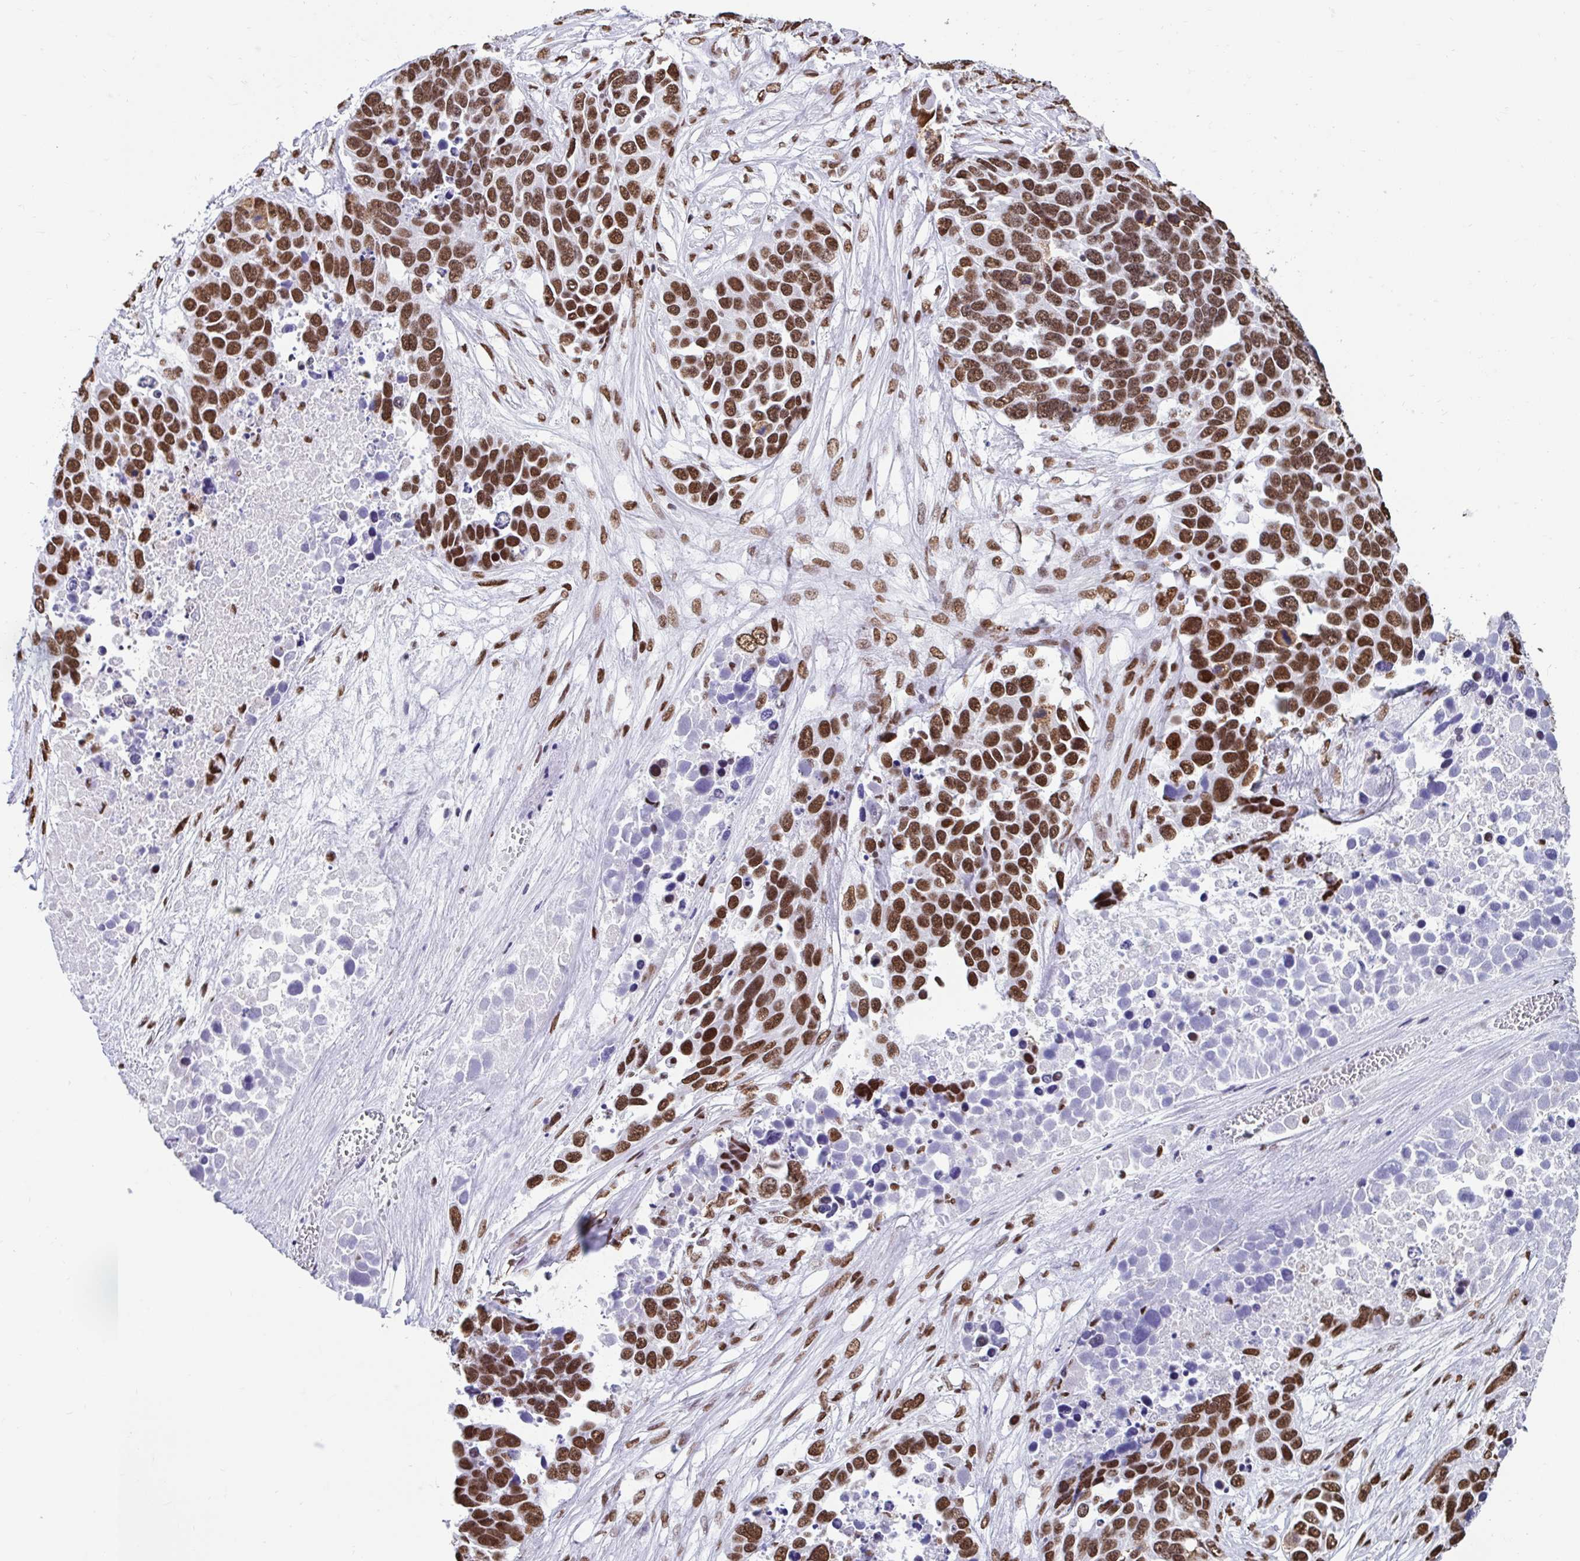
{"staining": {"intensity": "strong", "quantity": ">75%", "location": "nuclear"}, "tissue": "ovarian cancer", "cell_type": "Tumor cells", "image_type": "cancer", "snomed": [{"axis": "morphology", "description": "Cystadenocarcinoma, serous, NOS"}, {"axis": "topography", "description": "Ovary"}], "caption": "Immunohistochemical staining of ovarian serous cystadenocarcinoma exhibits high levels of strong nuclear expression in approximately >75% of tumor cells.", "gene": "KHDRBS1", "patient": {"sex": "female", "age": 76}}